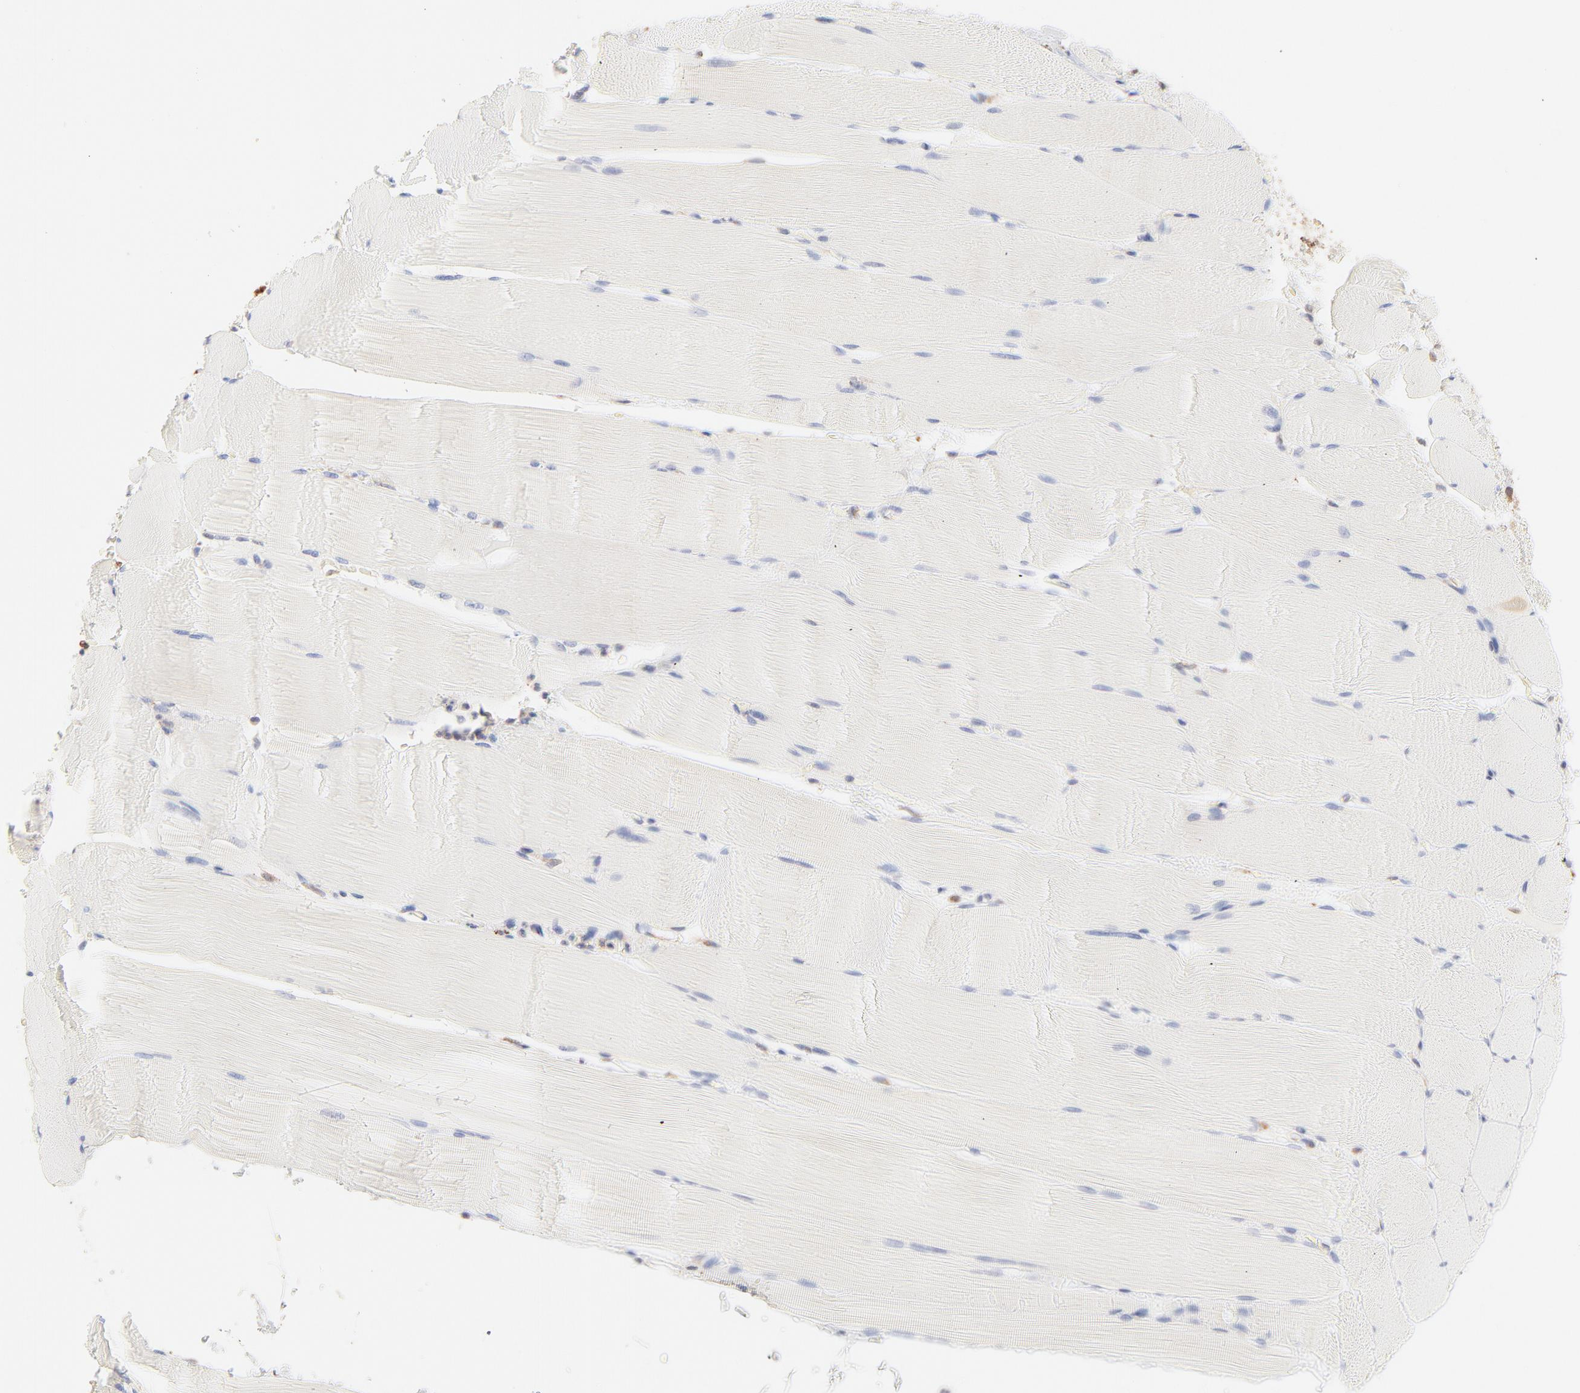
{"staining": {"intensity": "negative", "quantity": "none", "location": "none"}, "tissue": "skeletal muscle", "cell_type": "Myocytes", "image_type": "normal", "snomed": [{"axis": "morphology", "description": "Normal tissue, NOS"}, {"axis": "topography", "description": "Skeletal muscle"}], "caption": "Myocytes show no significant positivity in benign skeletal muscle.", "gene": "PARP12", "patient": {"sex": "male", "age": 62}}